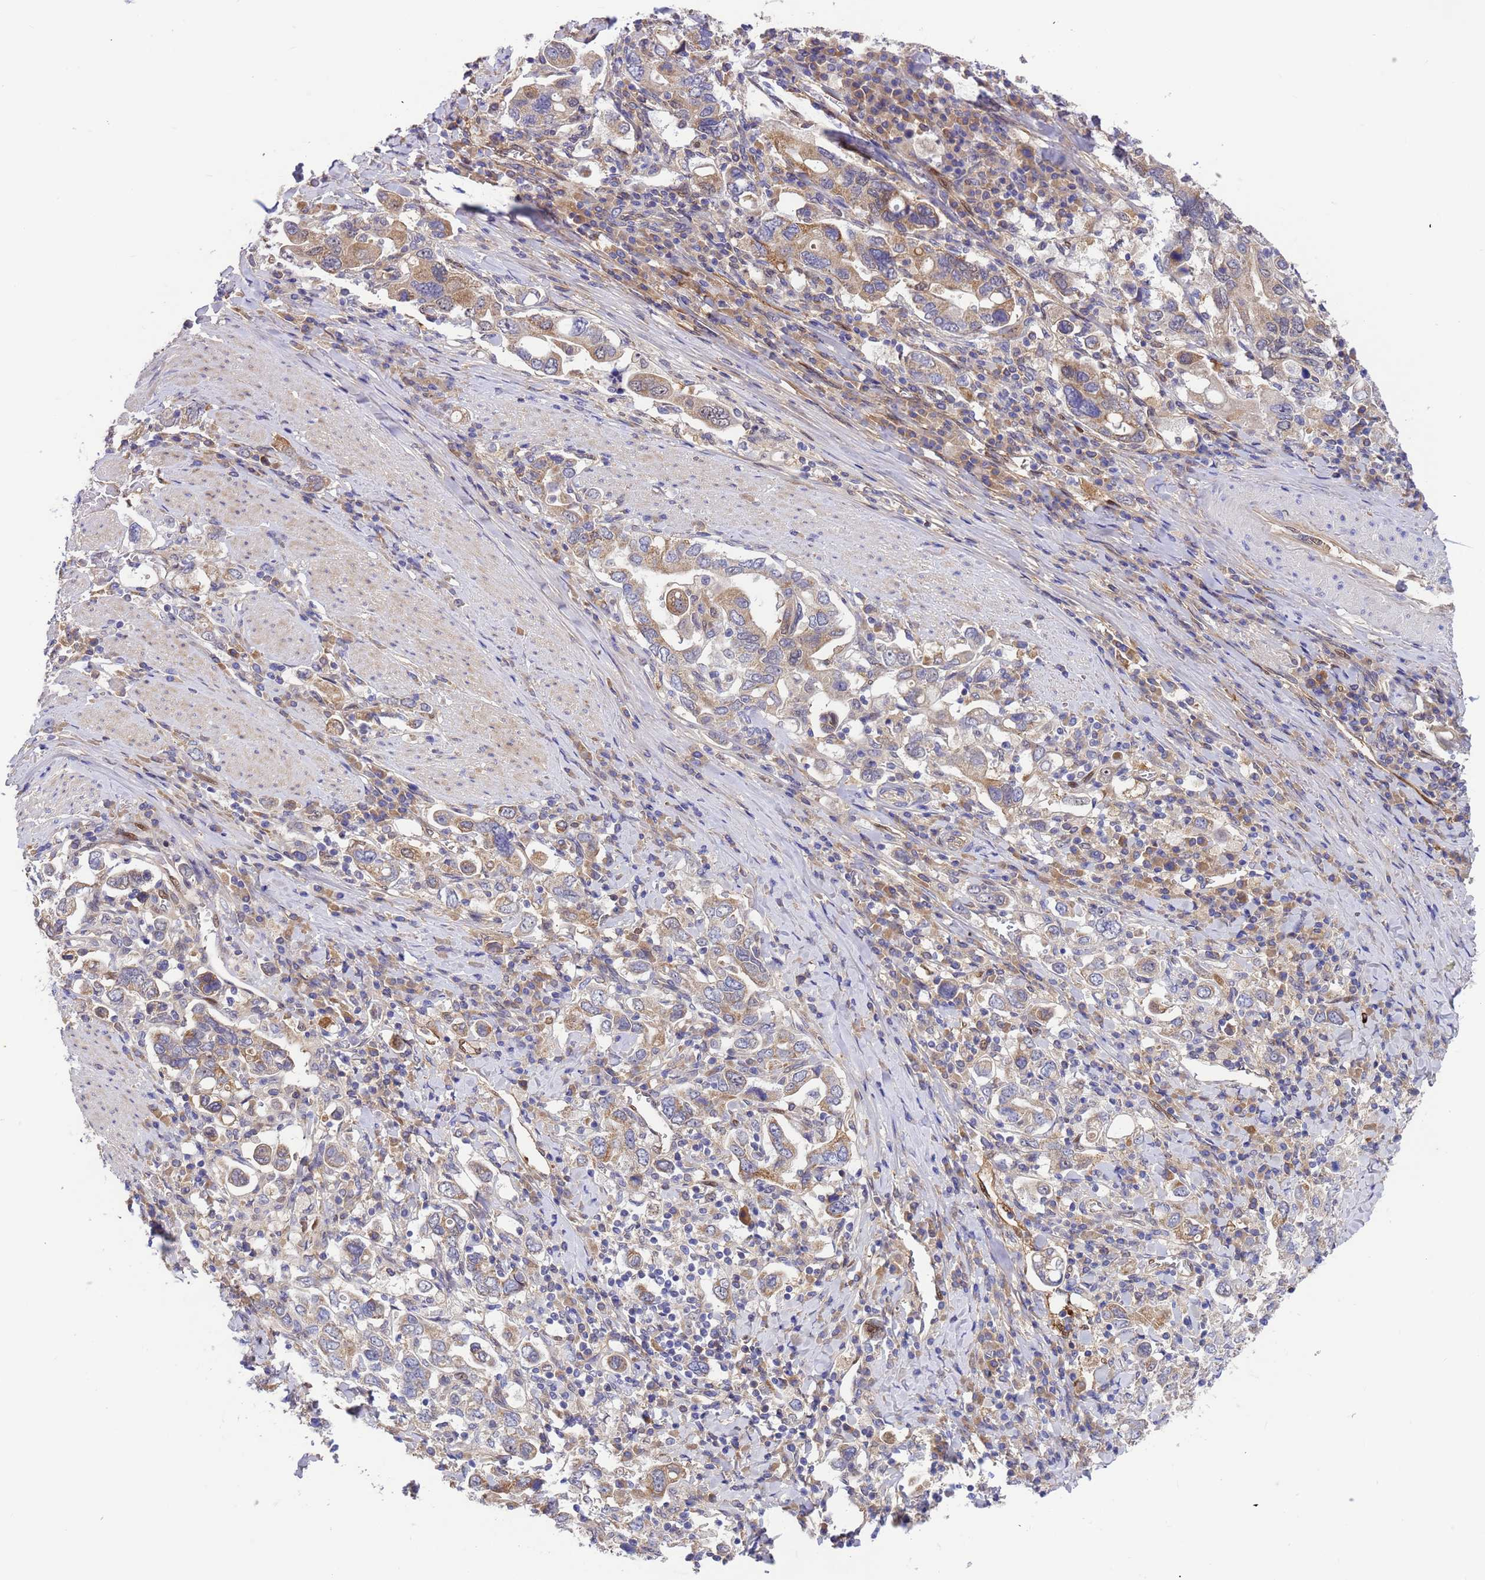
{"staining": {"intensity": "weak", "quantity": "25%-75%", "location": "cytoplasmic/membranous"}, "tissue": "stomach cancer", "cell_type": "Tumor cells", "image_type": "cancer", "snomed": [{"axis": "morphology", "description": "Adenocarcinoma, NOS"}, {"axis": "topography", "description": "Stomach, upper"}], "caption": "Tumor cells reveal low levels of weak cytoplasmic/membranous staining in about 25%-75% of cells in human adenocarcinoma (stomach). The staining was performed using DAB (3,3'-diaminobenzidine) to visualize the protein expression in brown, while the nuclei were stained in blue with hematoxylin (Magnification: 20x).", "gene": "FOXRED1", "patient": {"sex": "male", "age": 62}}